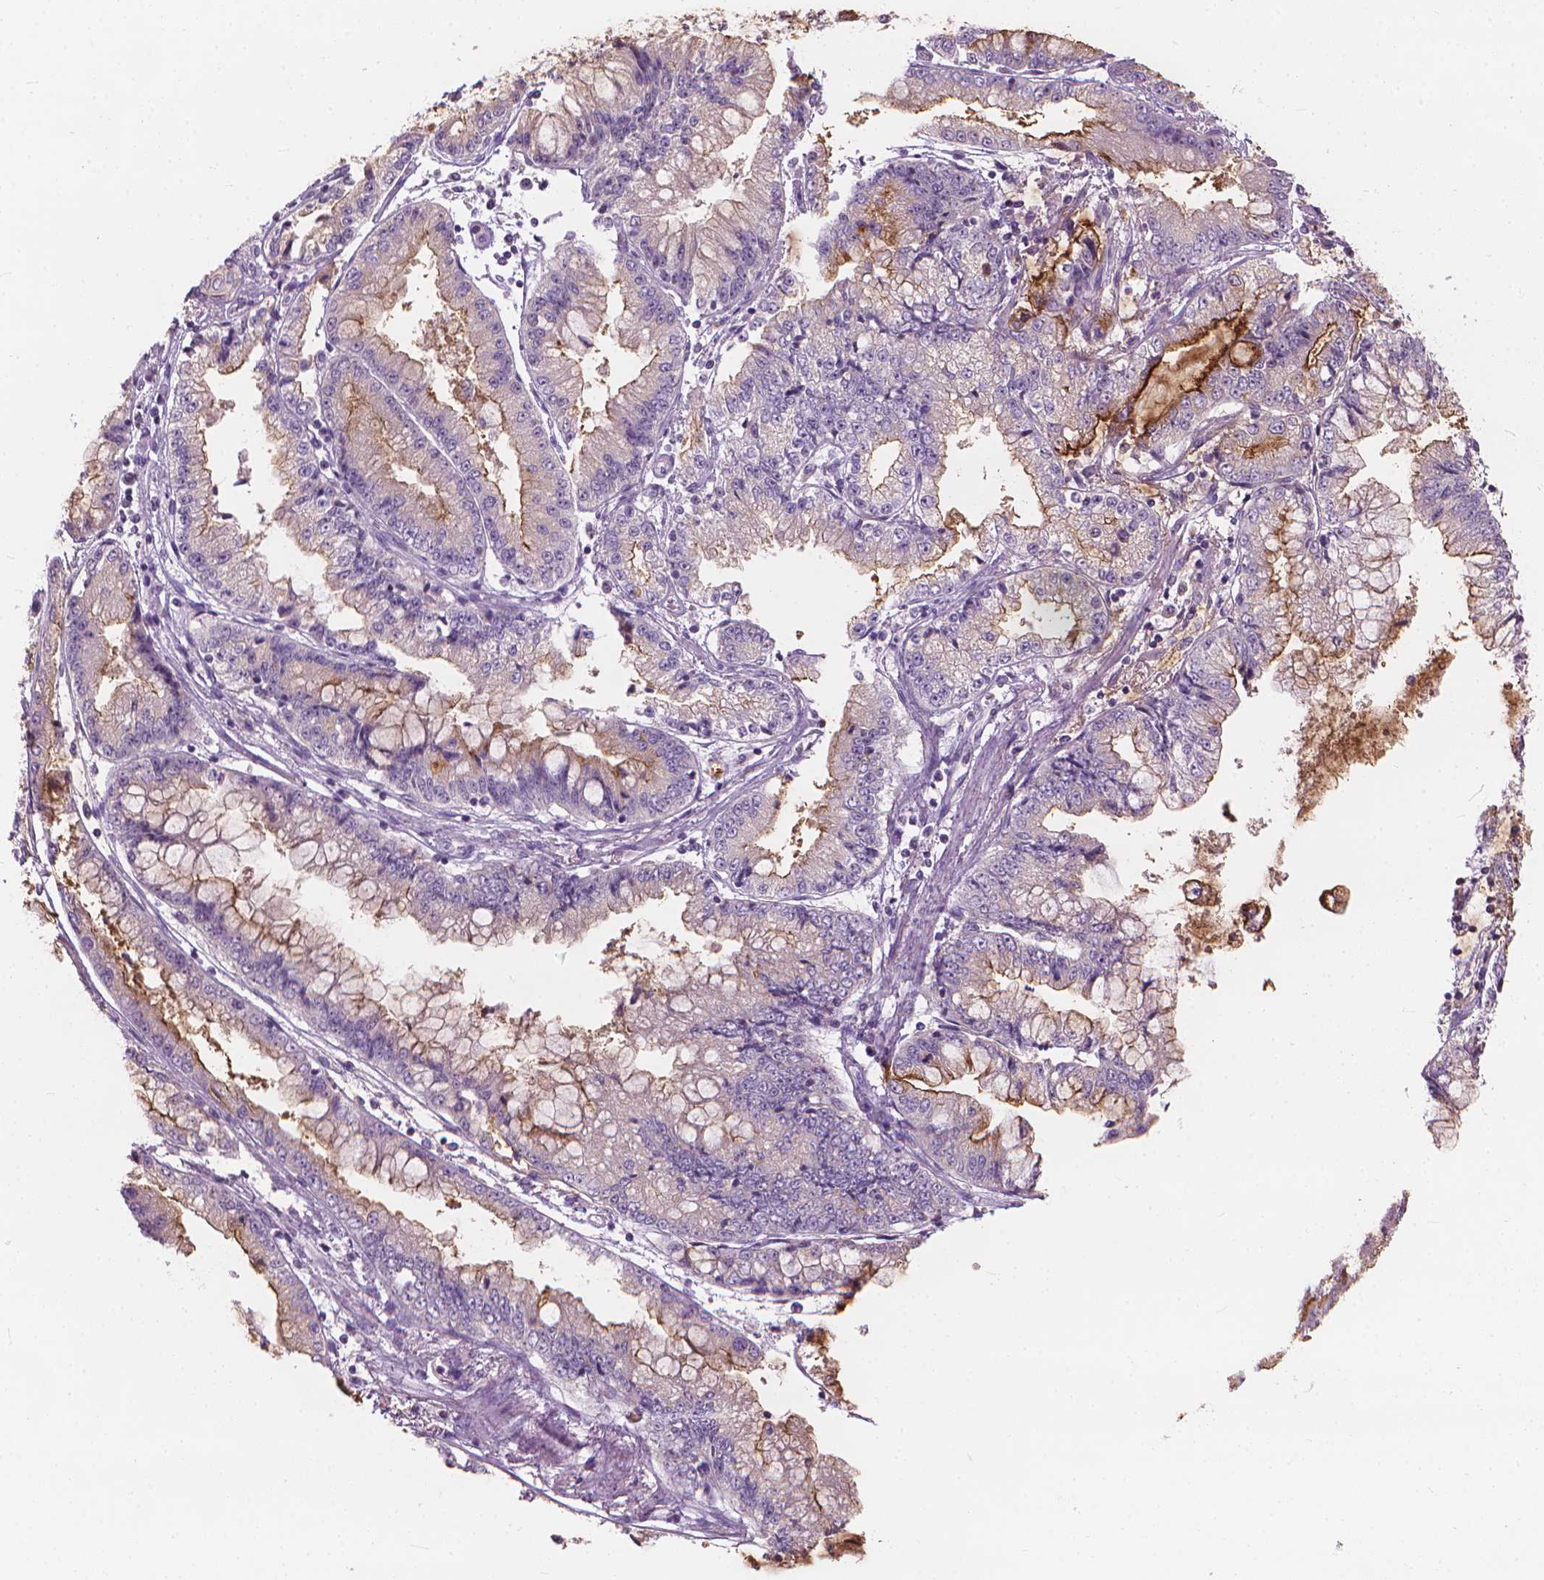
{"staining": {"intensity": "moderate", "quantity": "<25%", "location": "cytoplasmic/membranous"}, "tissue": "stomach cancer", "cell_type": "Tumor cells", "image_type": "cancer", "snomed": [{"axis": "morphology", "description": "Adenocarcinoma, NOS"}, {"axis": "topography", "description": "Stomach, upper"}], "caption": "The immunohistochemical stain shows moderate cytoplasmic/membranous expression in tumor cells of stomach cancer (adenocarcinoma) tissue.", "gene": "GPRC5A", "patient": {"sex": "female", "age": 74}}